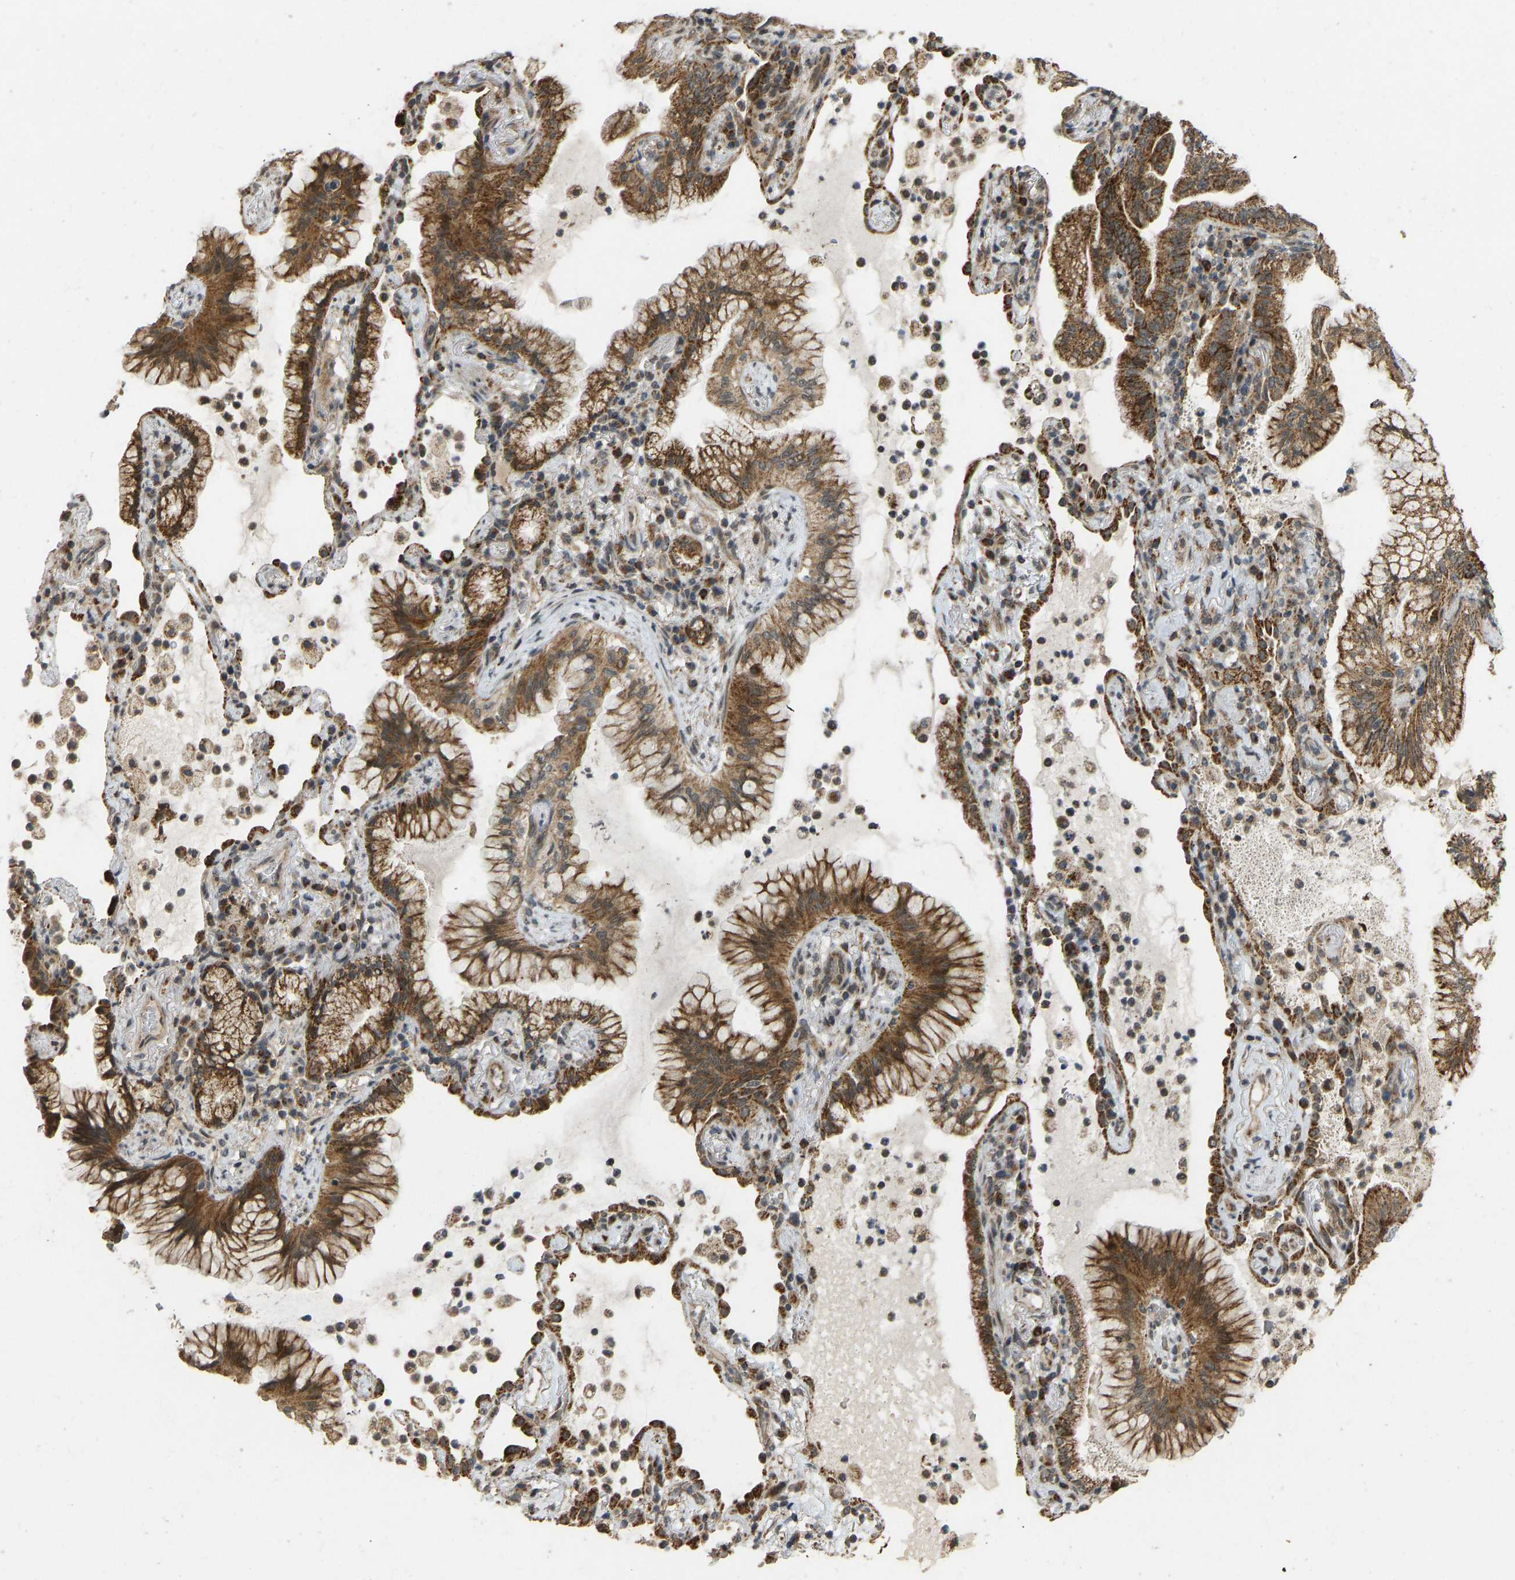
{"staining": {"intensity": "moderate", "quantity": ">75%", "location": "cytoplasmic/membranous"}, "tissue": "lung cancer", "cell_type": "Tumor cells", "image_type": "cancer", "snomed": [{"axis": "morphology", "description": "Adenocarcinoma, NOS"}, {"axis": "topography", "description": "Lung"}], "caption": "High-power microscopy captured an immunohistochemistry photomicrograph of lung cancer (adenocarcinoma), revealing moderate cytoplasmic/membranous expression in about >75% of tumor cells.", "gene": "ACADS", "patient": {"sex": "female", "age": 70}}